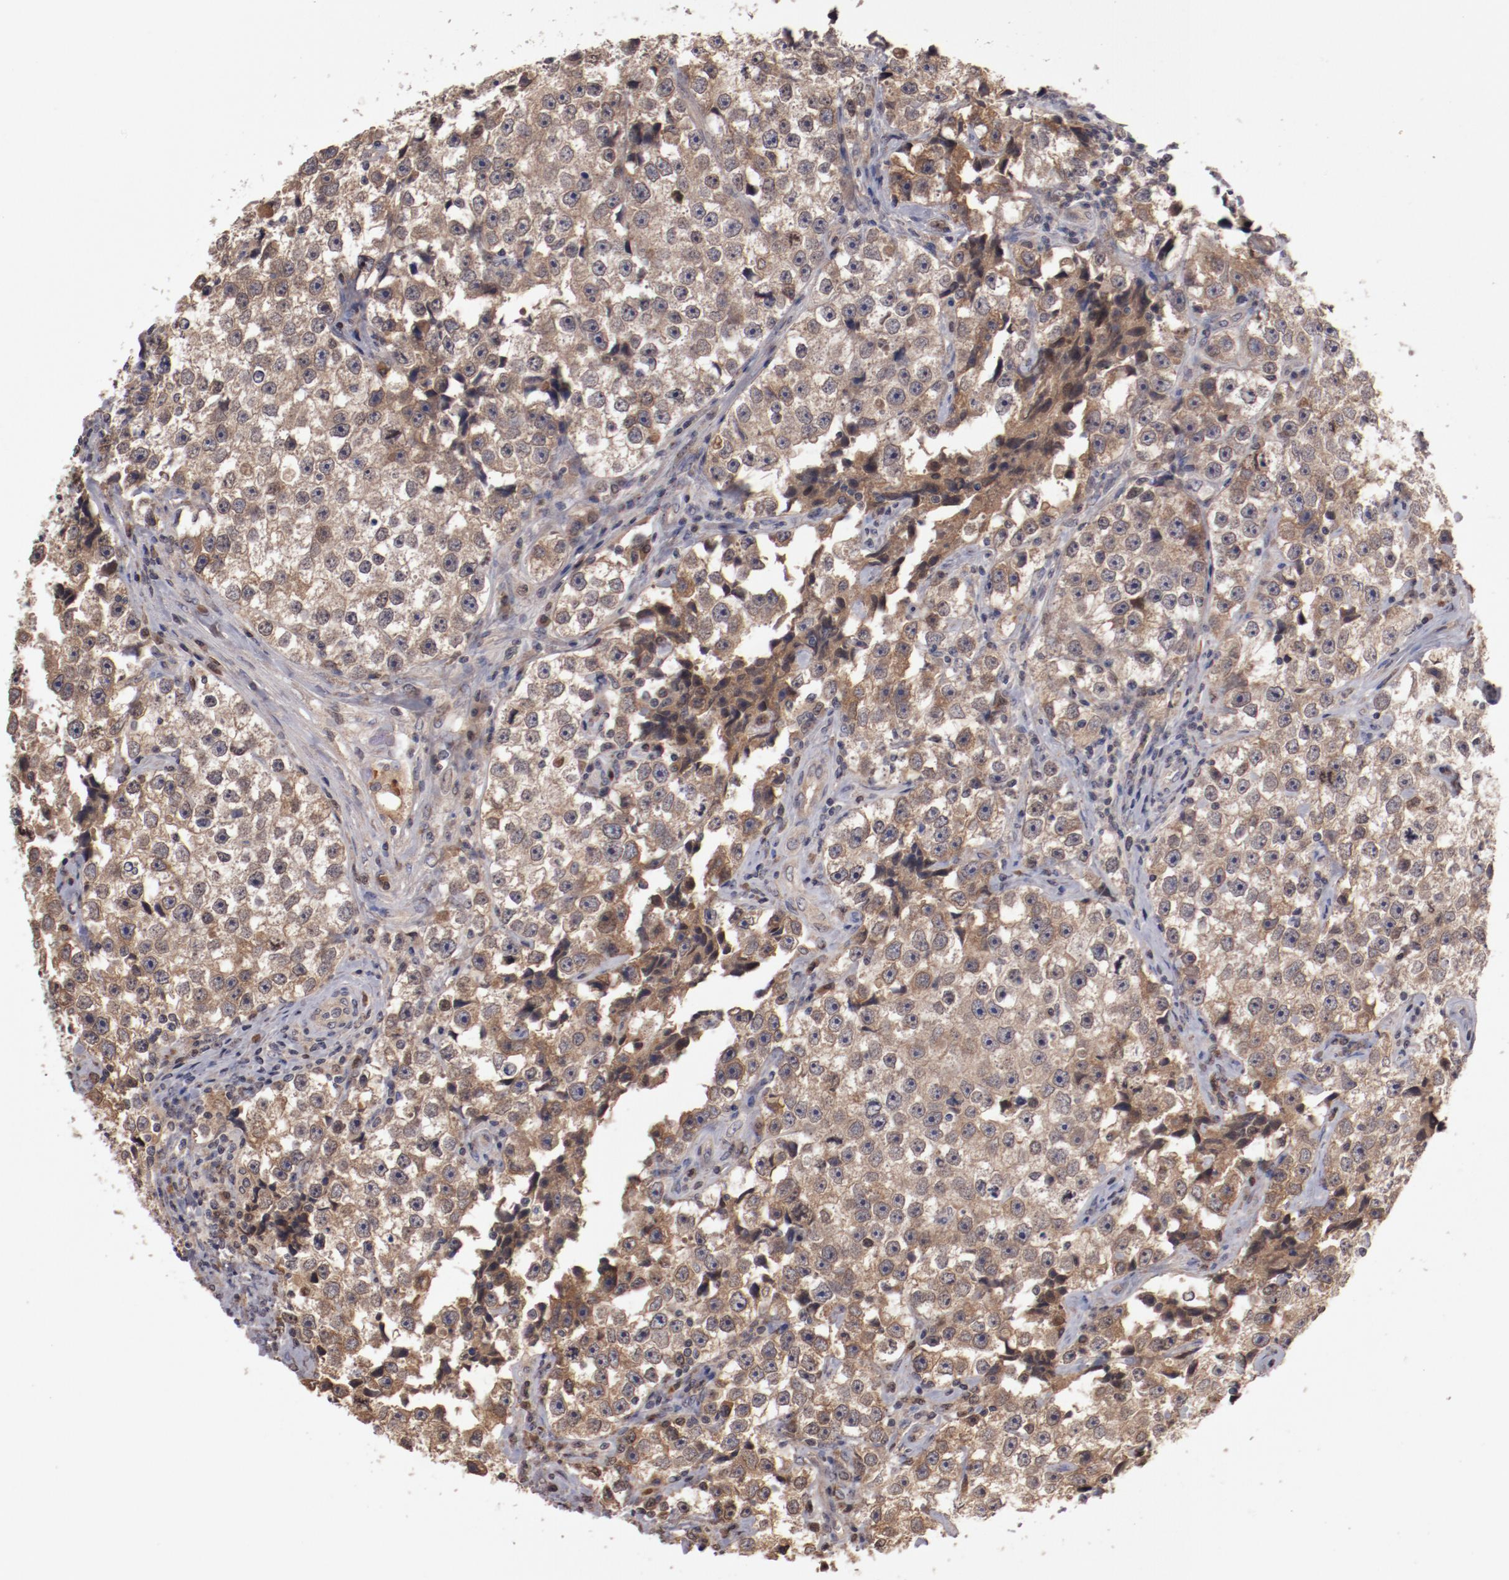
{"staining": {"intensity": "moderate", "quantity": ">75%", "location": "cytoplasmic/membranous,nuclear"}, "tissue": "testis cancer", "cell_type": "Tumor cells", "image_type": "cancer", "snomed": [{"axis": "morphology", "description": "Seminoma, NOS"}, {"axis": "topography", "description": "Testis"}], "caption": "This image exhibits IHC staining of human seminoma (testis), with medium moderate cytoplasmic/membranous and nuclear expression in approximately >75% of tumor cells.", "gene": "SERPINA7", "patient": {"sex": "male", "age": 32}}